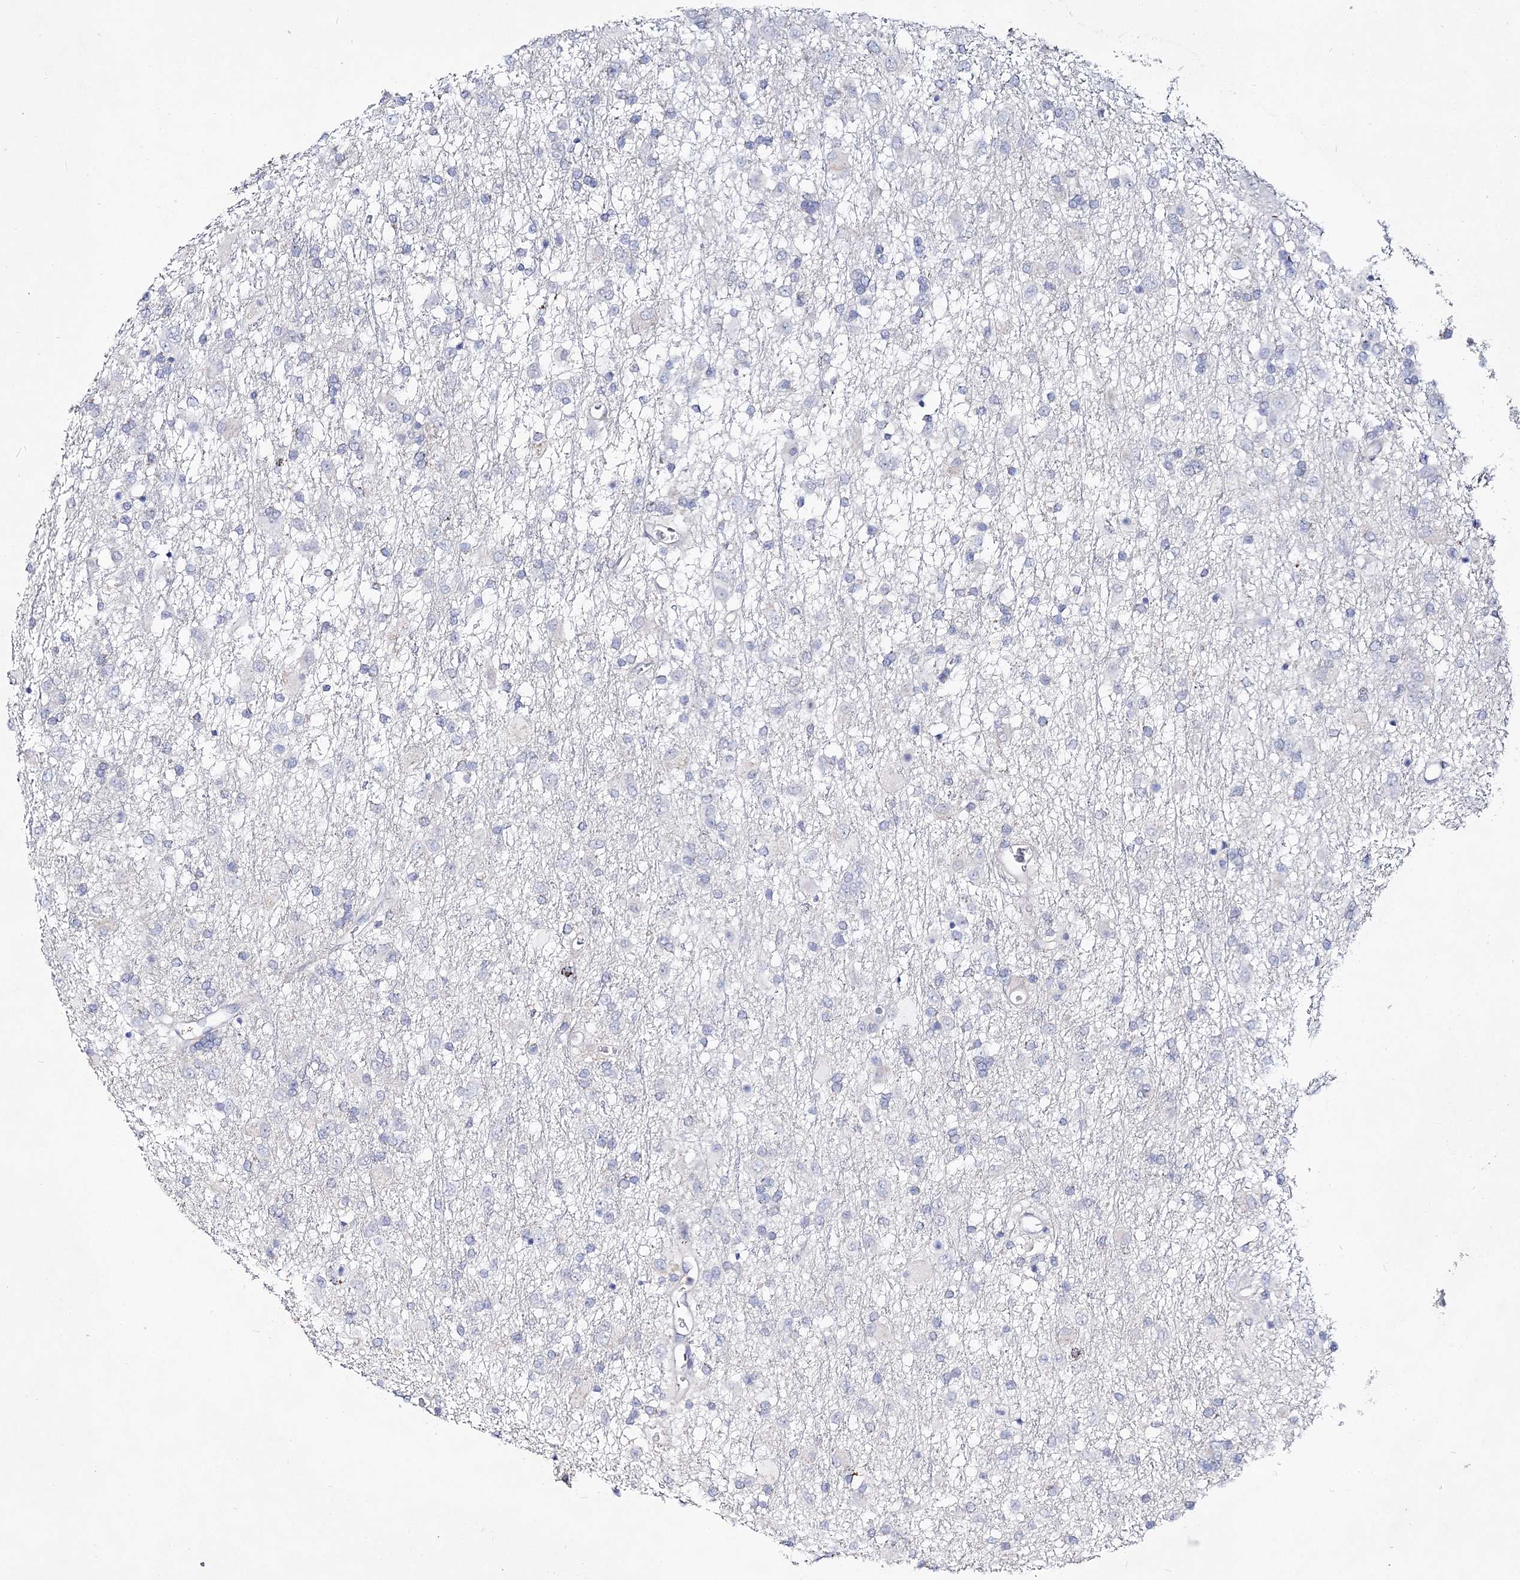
{"staining": {"intensity": "negative", "quantity": "none", "location": "none"}, "tissue": "glioma", "cell_type": "Tumor cells", "image_type": "cancer", "snomed": [{"axis": "morphology", "description": "Glioma, malignant, Low grade"}, {"axis": "topography", "description": "Brain"}], "caption": "Glioma stained for a protein using immunohistochemistry (IHC) exhibits no staining tumor cells.", "gene": "ANO1", "patient": {"sex": "male", "age": 65}}